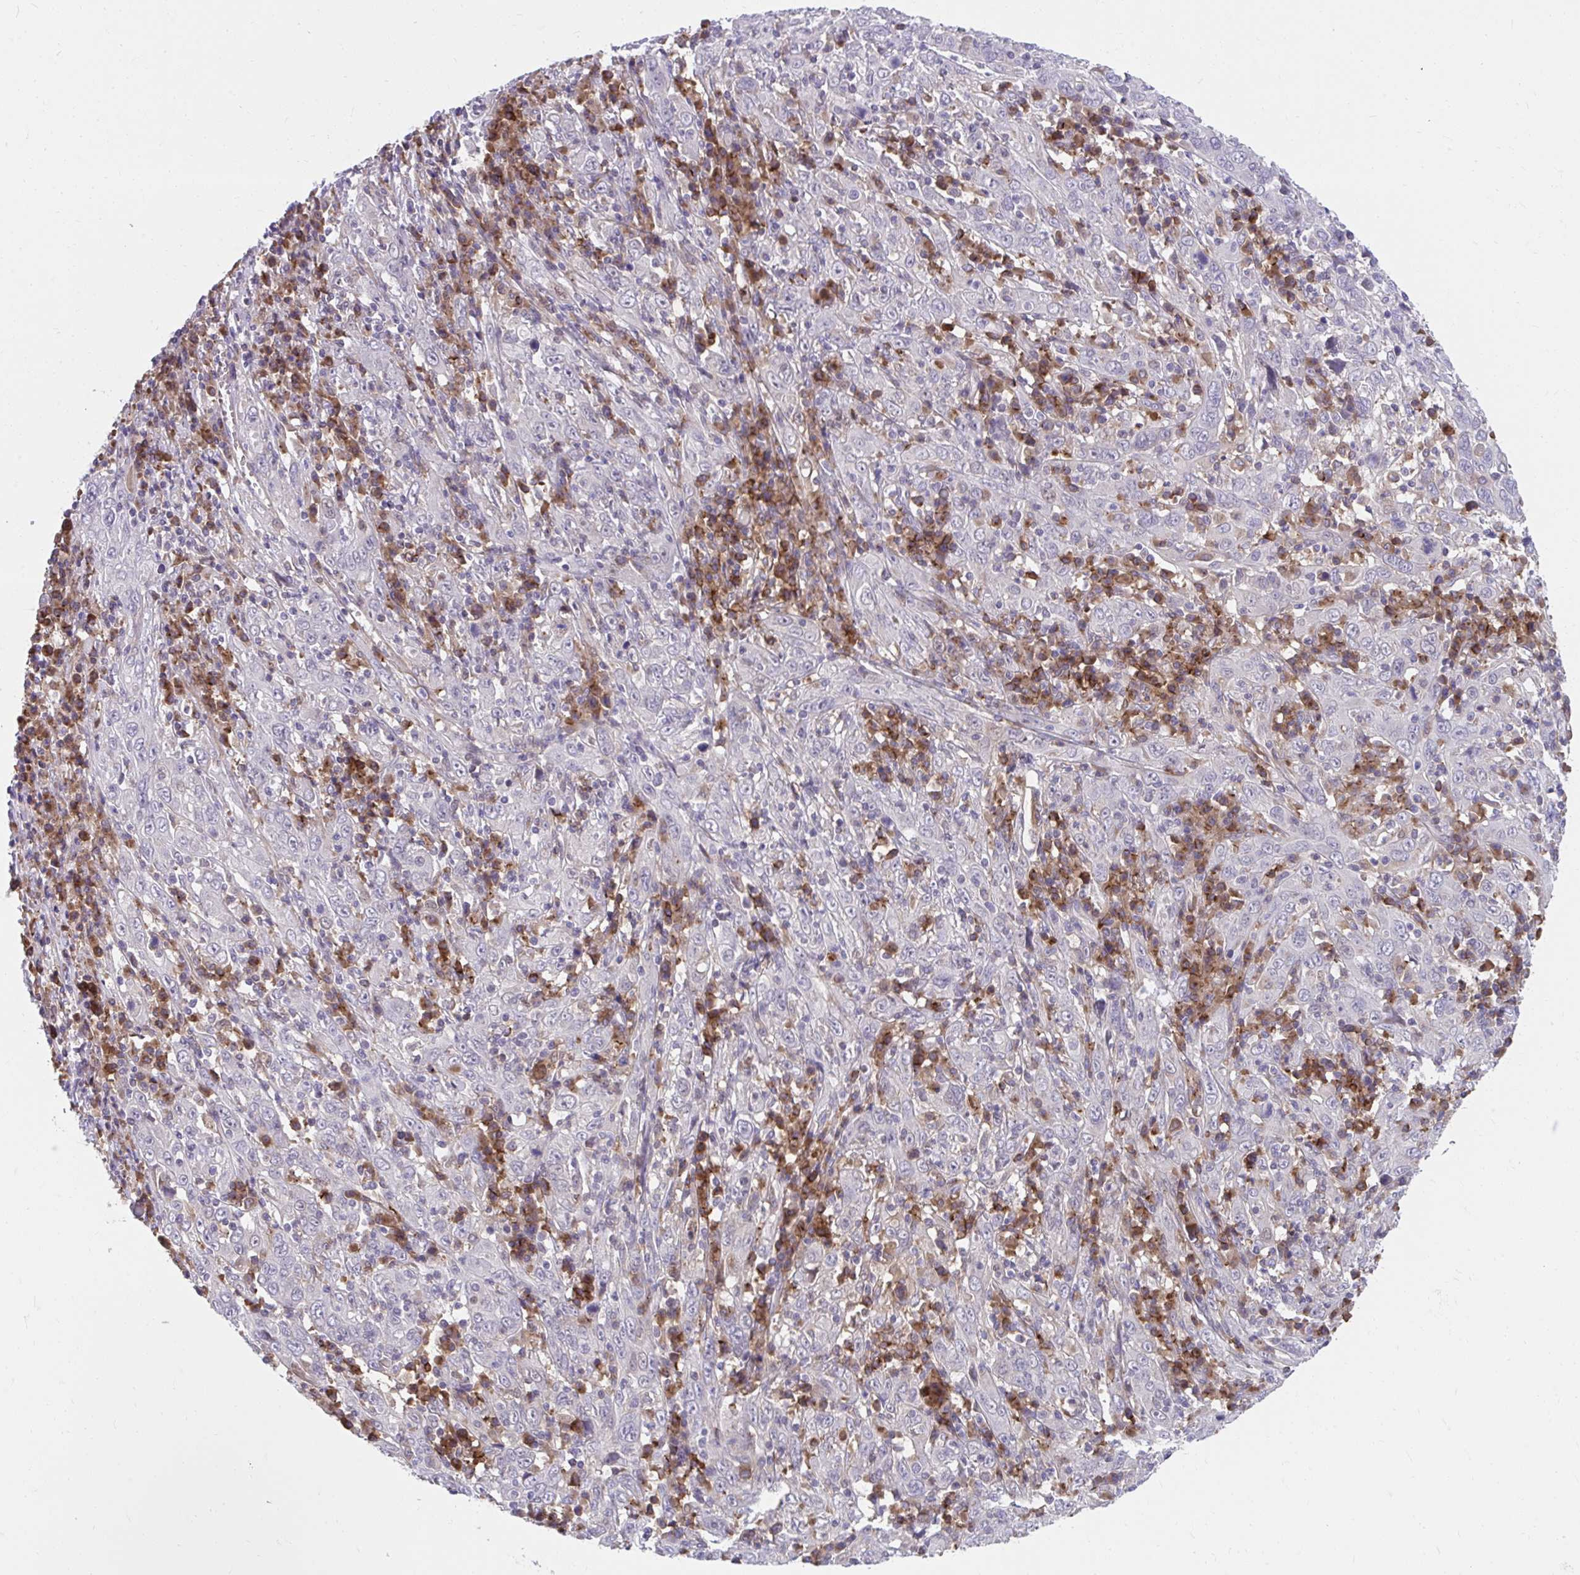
{"staining": {"intensity": "negative", "quantity": "none", "location": "none"}, "tissue": "cervical cancer", "cell_type": "Tumor cells", "image_type": "cancer", "snomed": [{"axis": "morphology", "description": "Squamous cell carcinoma, NOS"}, {"axis": "topography", "description": "Cervix"}], "caption": "Immunohistochemistry (IHC) image of neoplastic tissue: cervical squamous cell carcinoma stained with DAB demonstrates no significant protein staining in tumor cells.", "gene": "SLAMF7", "patient": {"sex": "female", "age": 46}}